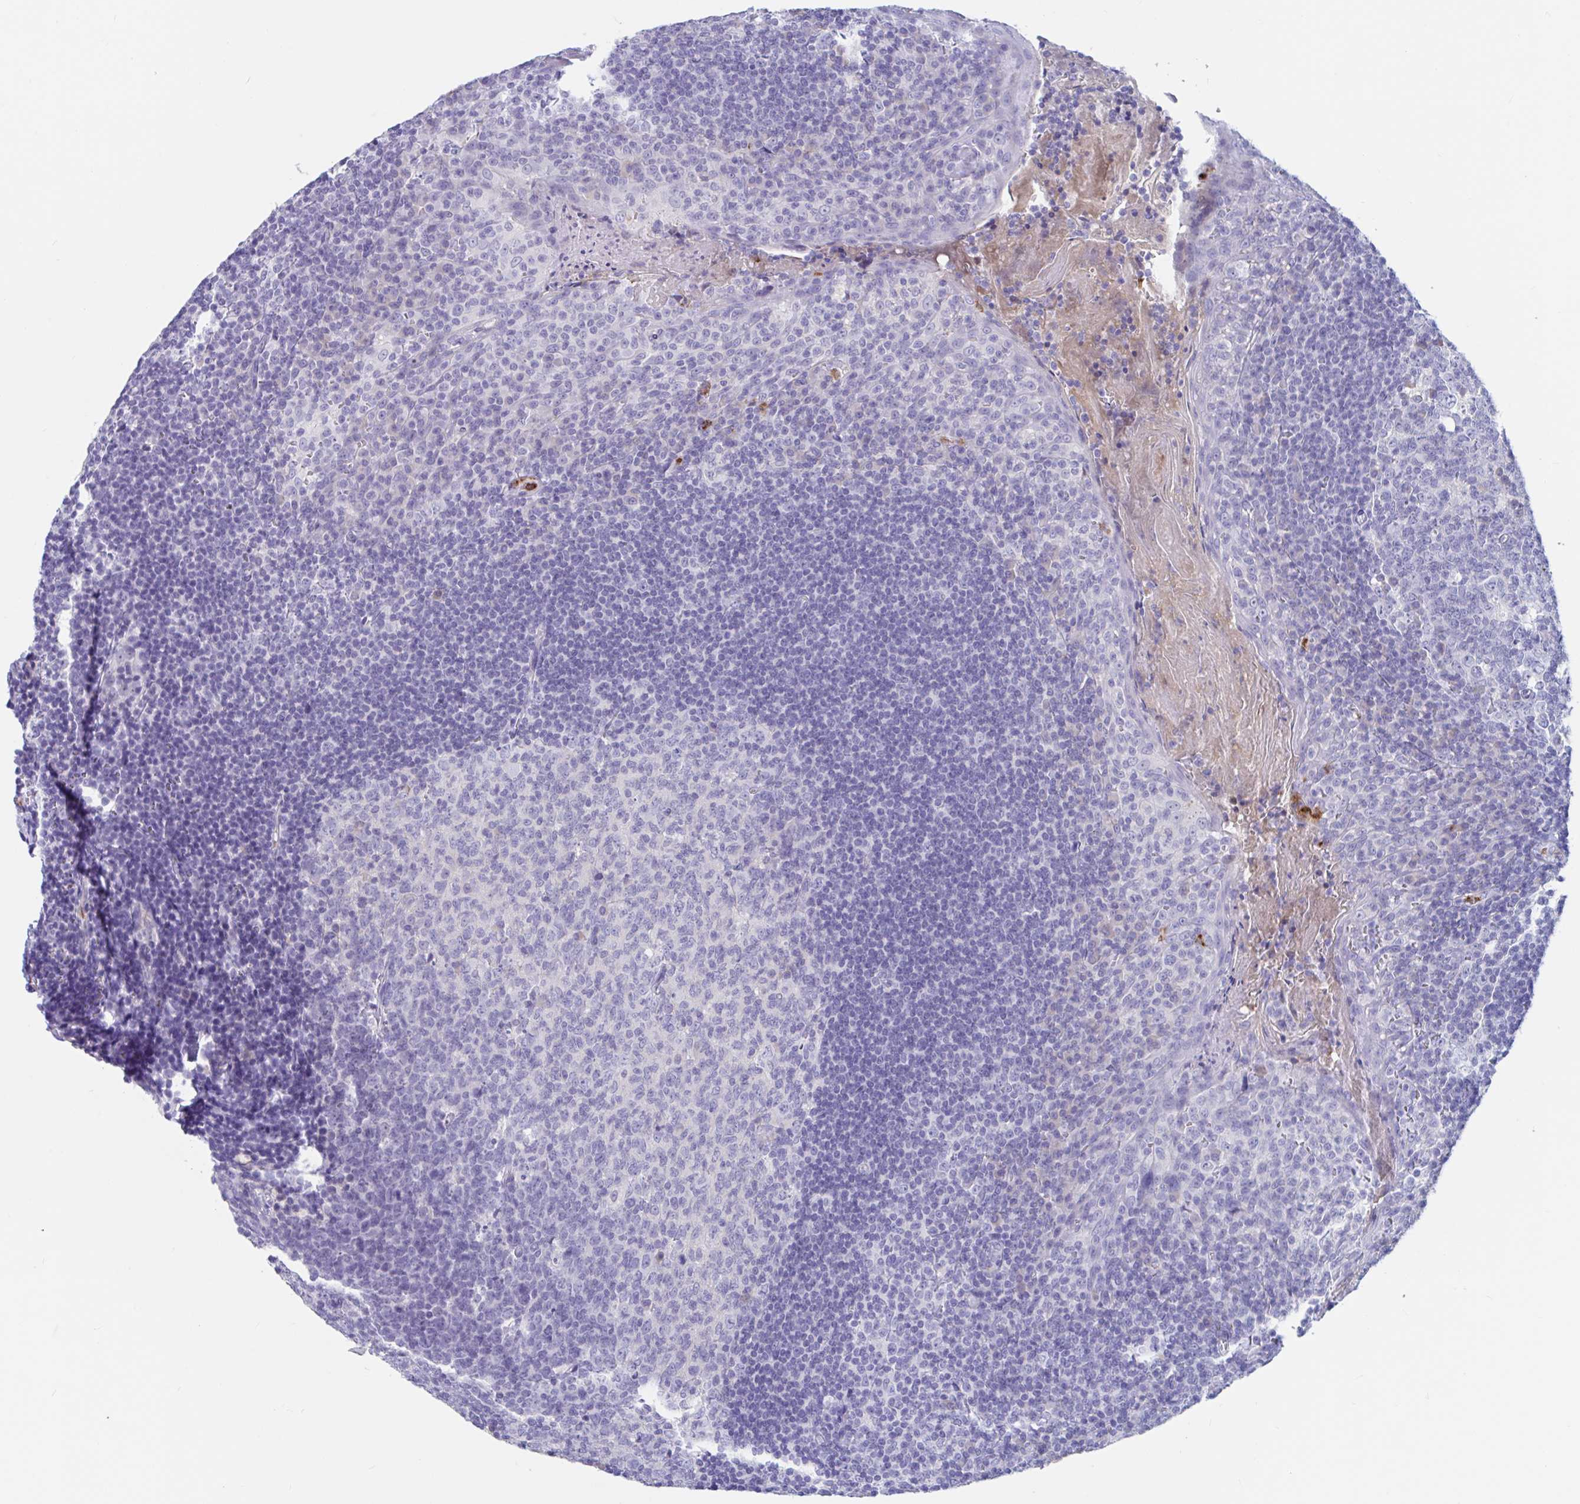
{"staining": {"intensity": "negative", "quantity": "none", "location": "none"}, "tissue": "tonsil", "cell_type": "Germinal center cells", "image_type": "normal", "snomed": [{"axis": "morphology", "description": "Normal tissue, NOS"}, {"axis": "topography", "description": "Tonsil"}], "caption": "IHC of normal human tonsil shows no staining in germinal center cells.", "gene": "ZNHIT2", "patient": {"sex": "male", "age": 27}}